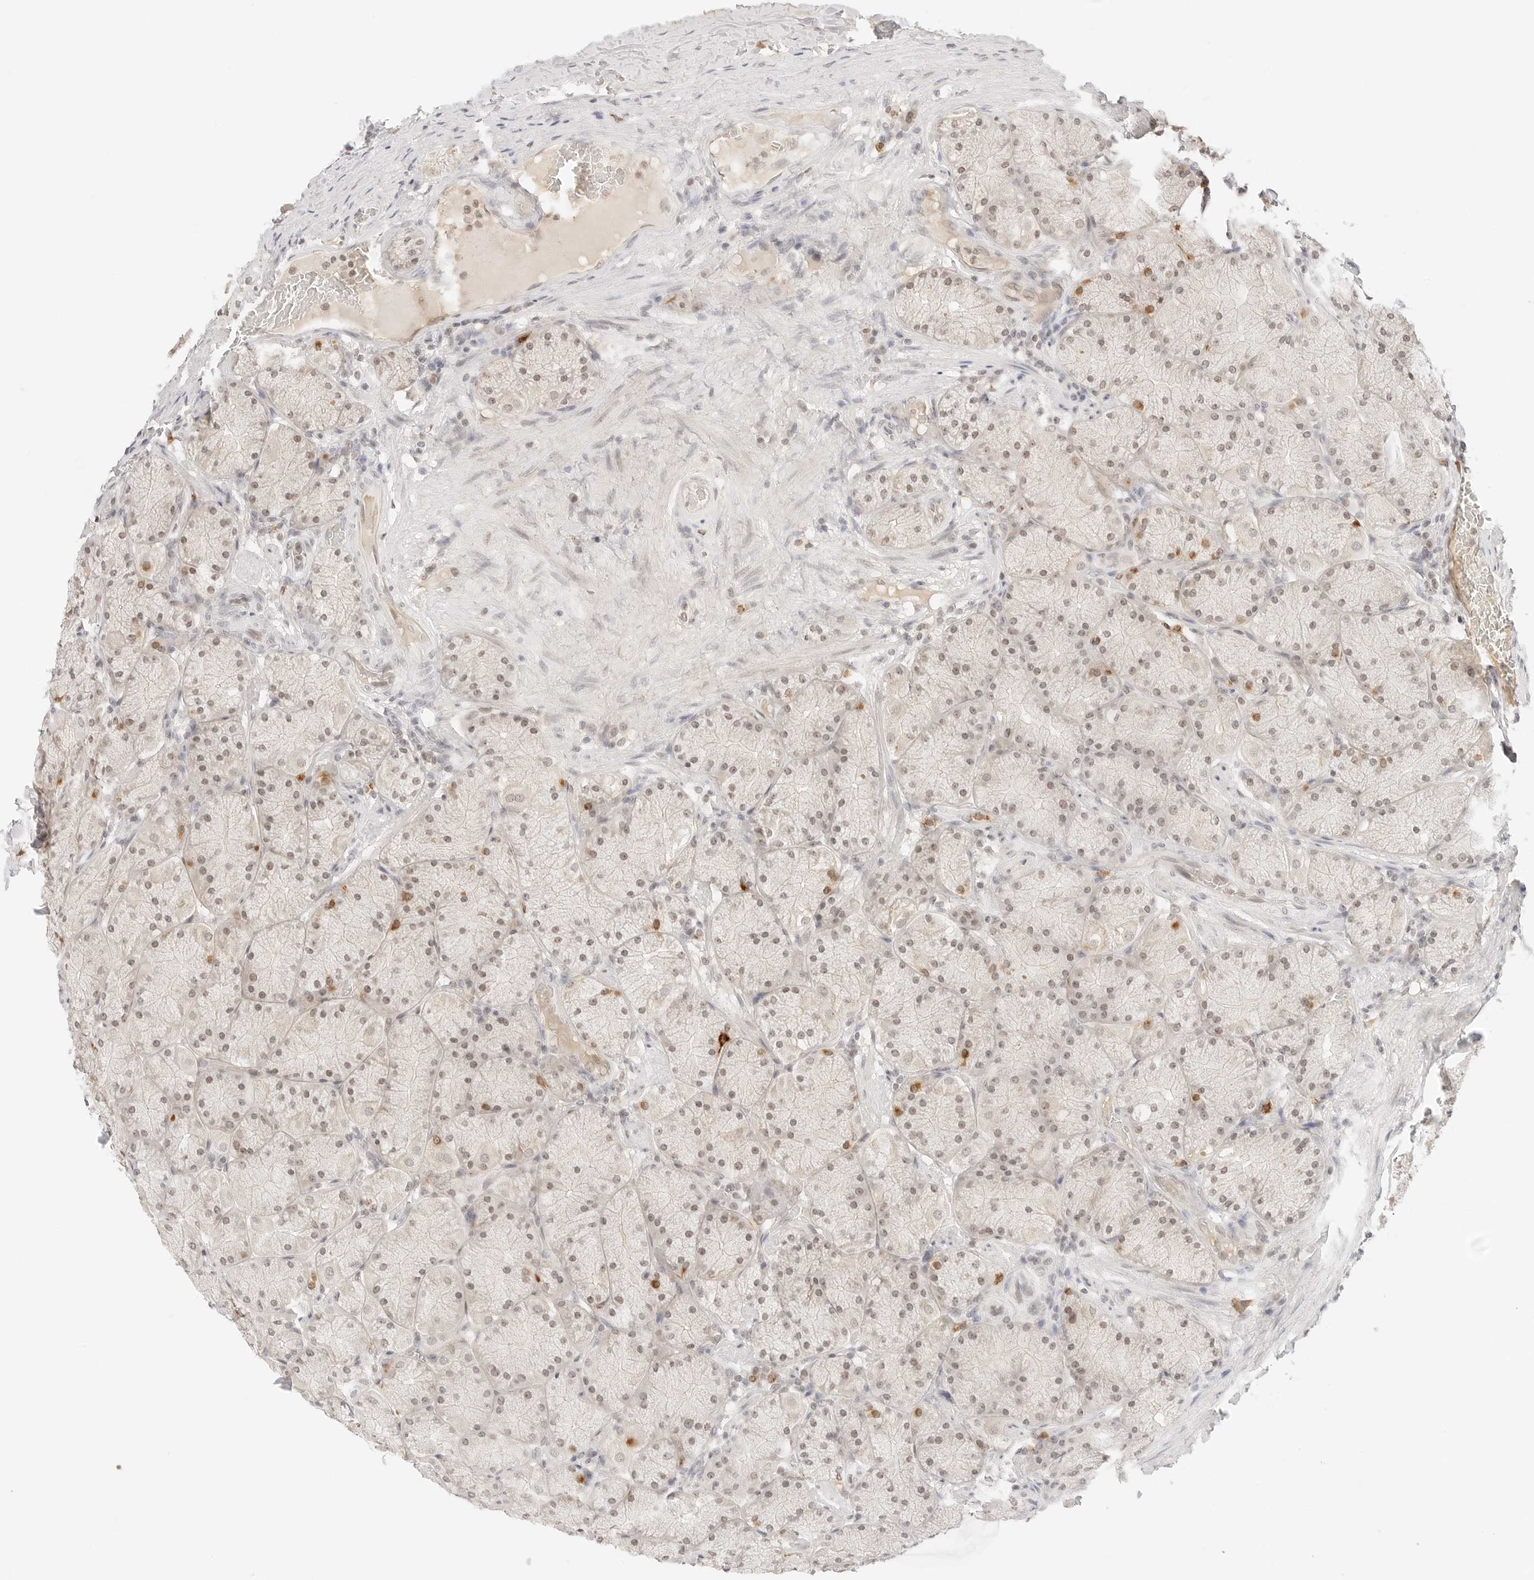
{"staining": {"intensity": "moderate", "quantity": ">75%", "location": "cytoplasmic/membranous,nuclear"}, "tissue": "stomach", "cell_type": "Glandular cells", "image_type": "normal", "snomed": [{"axis": "morphology", "description": "Normal tissue, NOS"}, {"axis": "topography", "description": "Stomach, upper"}], "caption": "DAB (3,3'-diaminobenzidine) immunohistochemical staining of normal stomach displays moderate cytoplasmic/membranous,nuclear protein expression in about >75% of glandular cells. The staining was performed using DAB (3,3'-diaminobenzidine) to visualize the protein expression in brown, while the nuclei were stained in blue with hematoxylin (Magnification: 20x).", "gene": "SEPTIN4", "patient": {"sex": "female", "age": 56}}